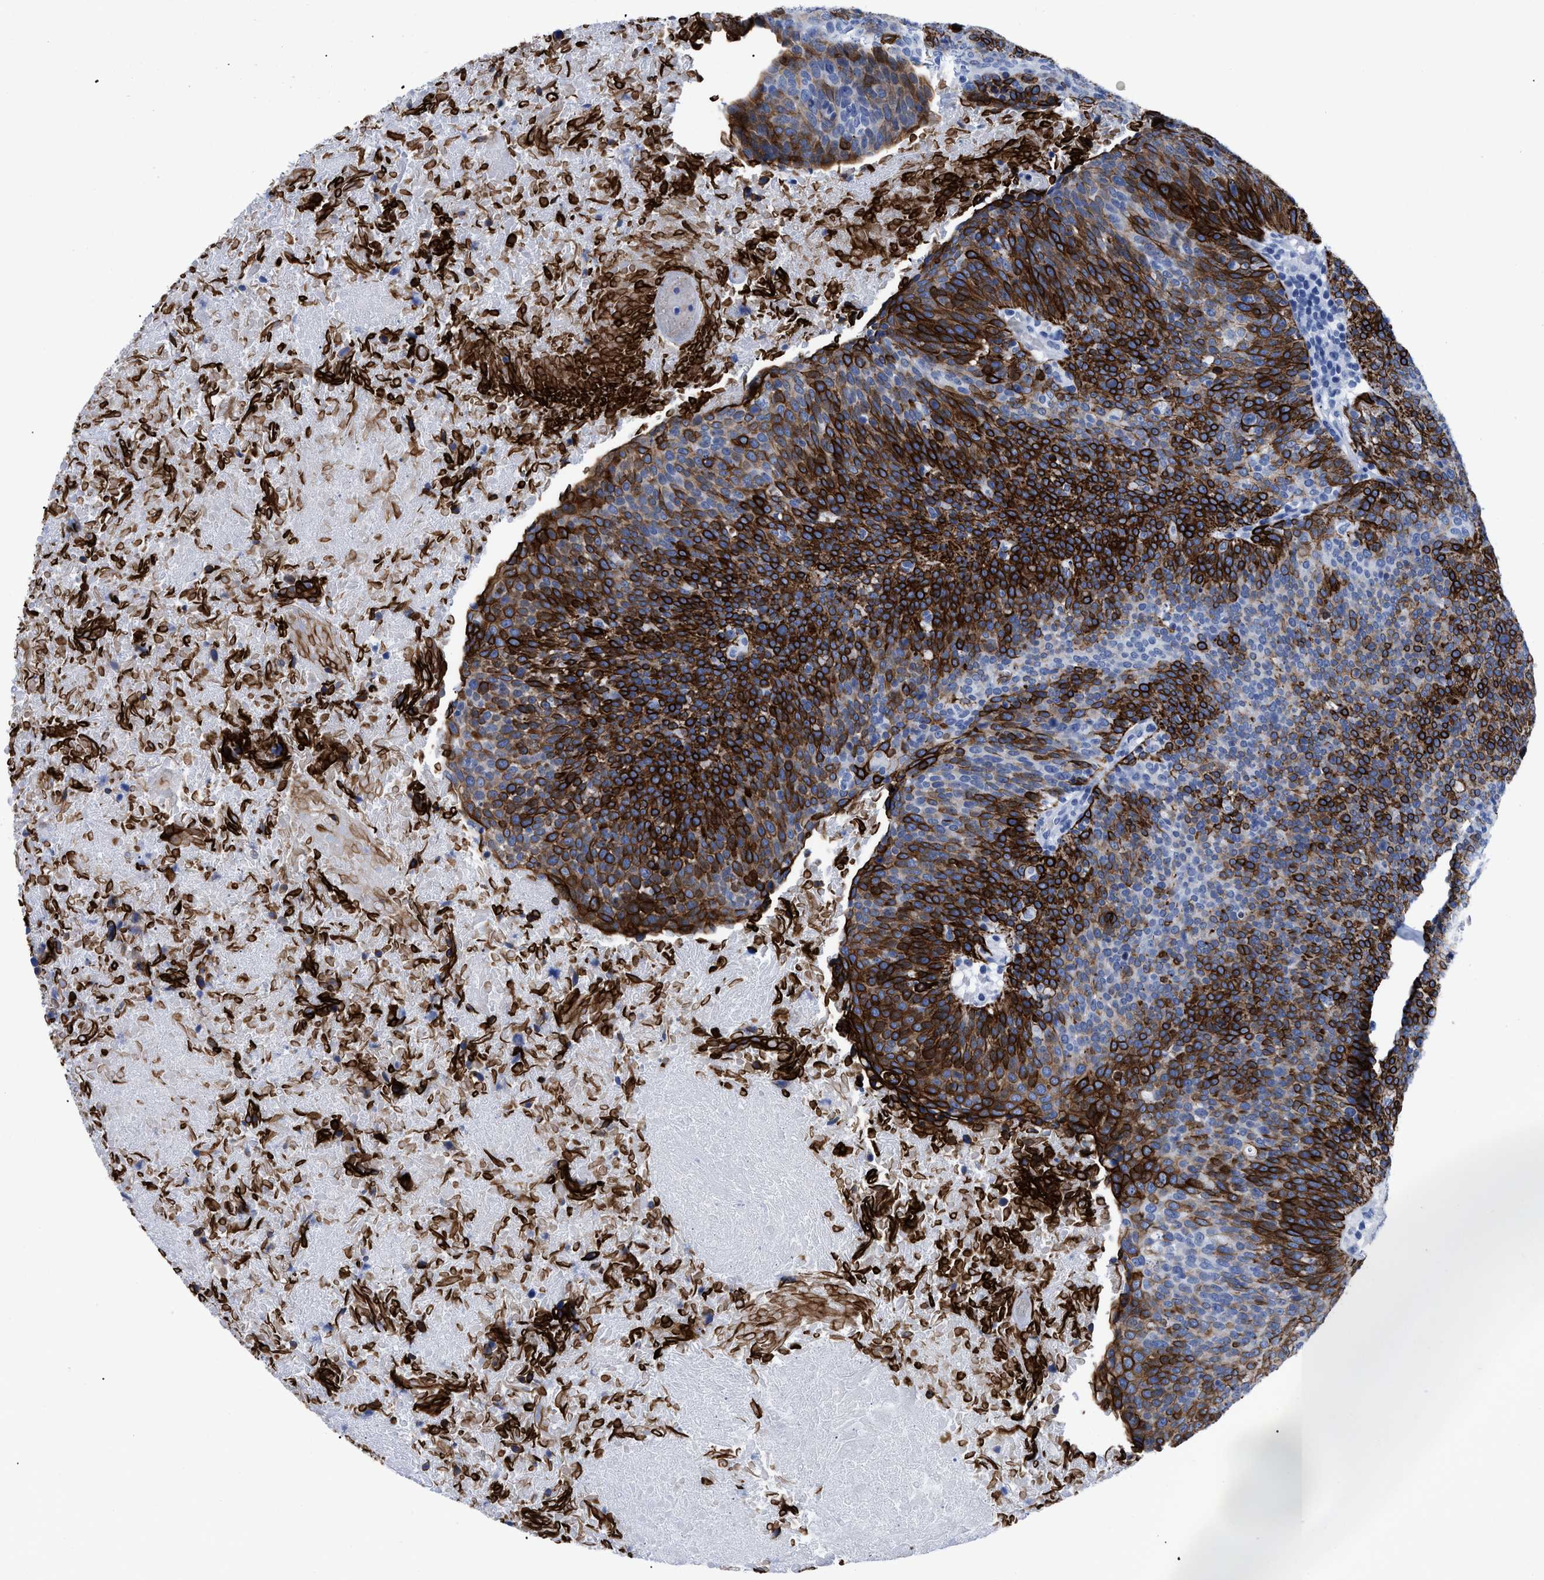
{"staining": {"intensity": "strong", "quantity": ">75%", "location": "cytoplasmic/membranous"}, "tissue": "head and neck cancer", "cell_type": "Tumor cells", "image_type": "cancer", "snomed": [{"axis": "morphology", "description": "Squamous cell carcinoma, NOS"}, {"axis": "morphology", "description": "Squamous cell carcinoma, metastatic, NOS"}, {"axis": "topography", "description": "Lymph node"}, {"axis": "topography", "description": "Head-Neck"}], "caption": "The image shows a brown stain indicating the presence of a protein in the cytoplasmic/membranous of tumor cells in head and neck cancer (metastatic squamous cell carcinoma).", "gene": "DUSP26", "patient": {"sex": "male", "age": 62}}